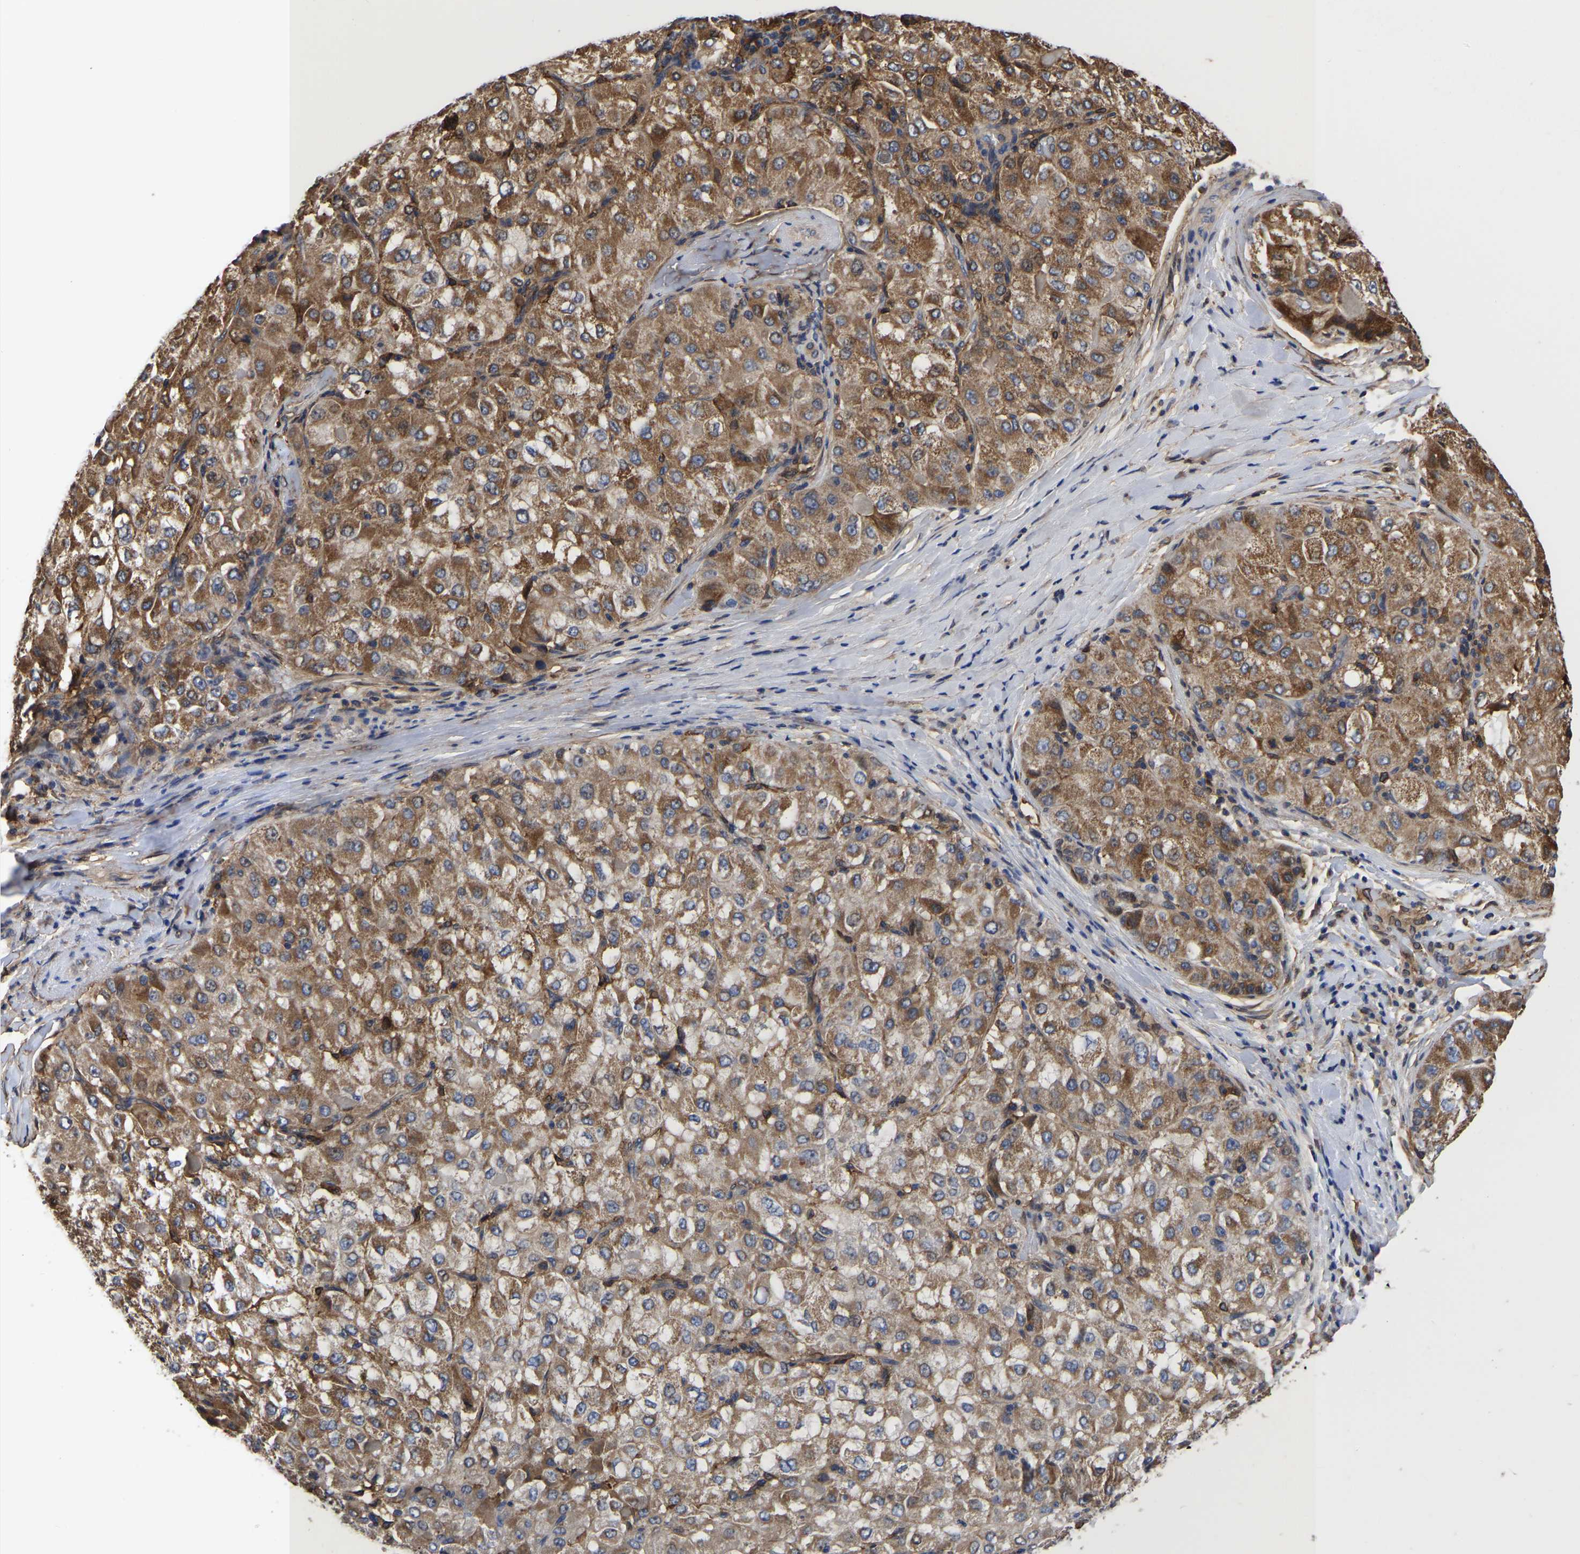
{"staining": {"intensity": "strong", "quantity": ">75%", "location": "cytoplasmic/membranous"}, "tissue": "liver cancer", "cell_type": "Tumor cells", "image_type": "cancer", "snomed": [{"axis": "morphology", "description": "Carcinoma, Hepatocellular, NOS"}, {"axis": "topography", "description": "Liver"}], "caption": "Tumor cells exhibit high levels of strong cytoplasmic/membranous expression in approximately >75% of cells in human liver cancer. (Stains: DAB in brown, nuclei in blue, Microscopy: brightfield microscopy at high magnification).", "gene": "LIF", "patient": {"sex": "male", "age": 80}}